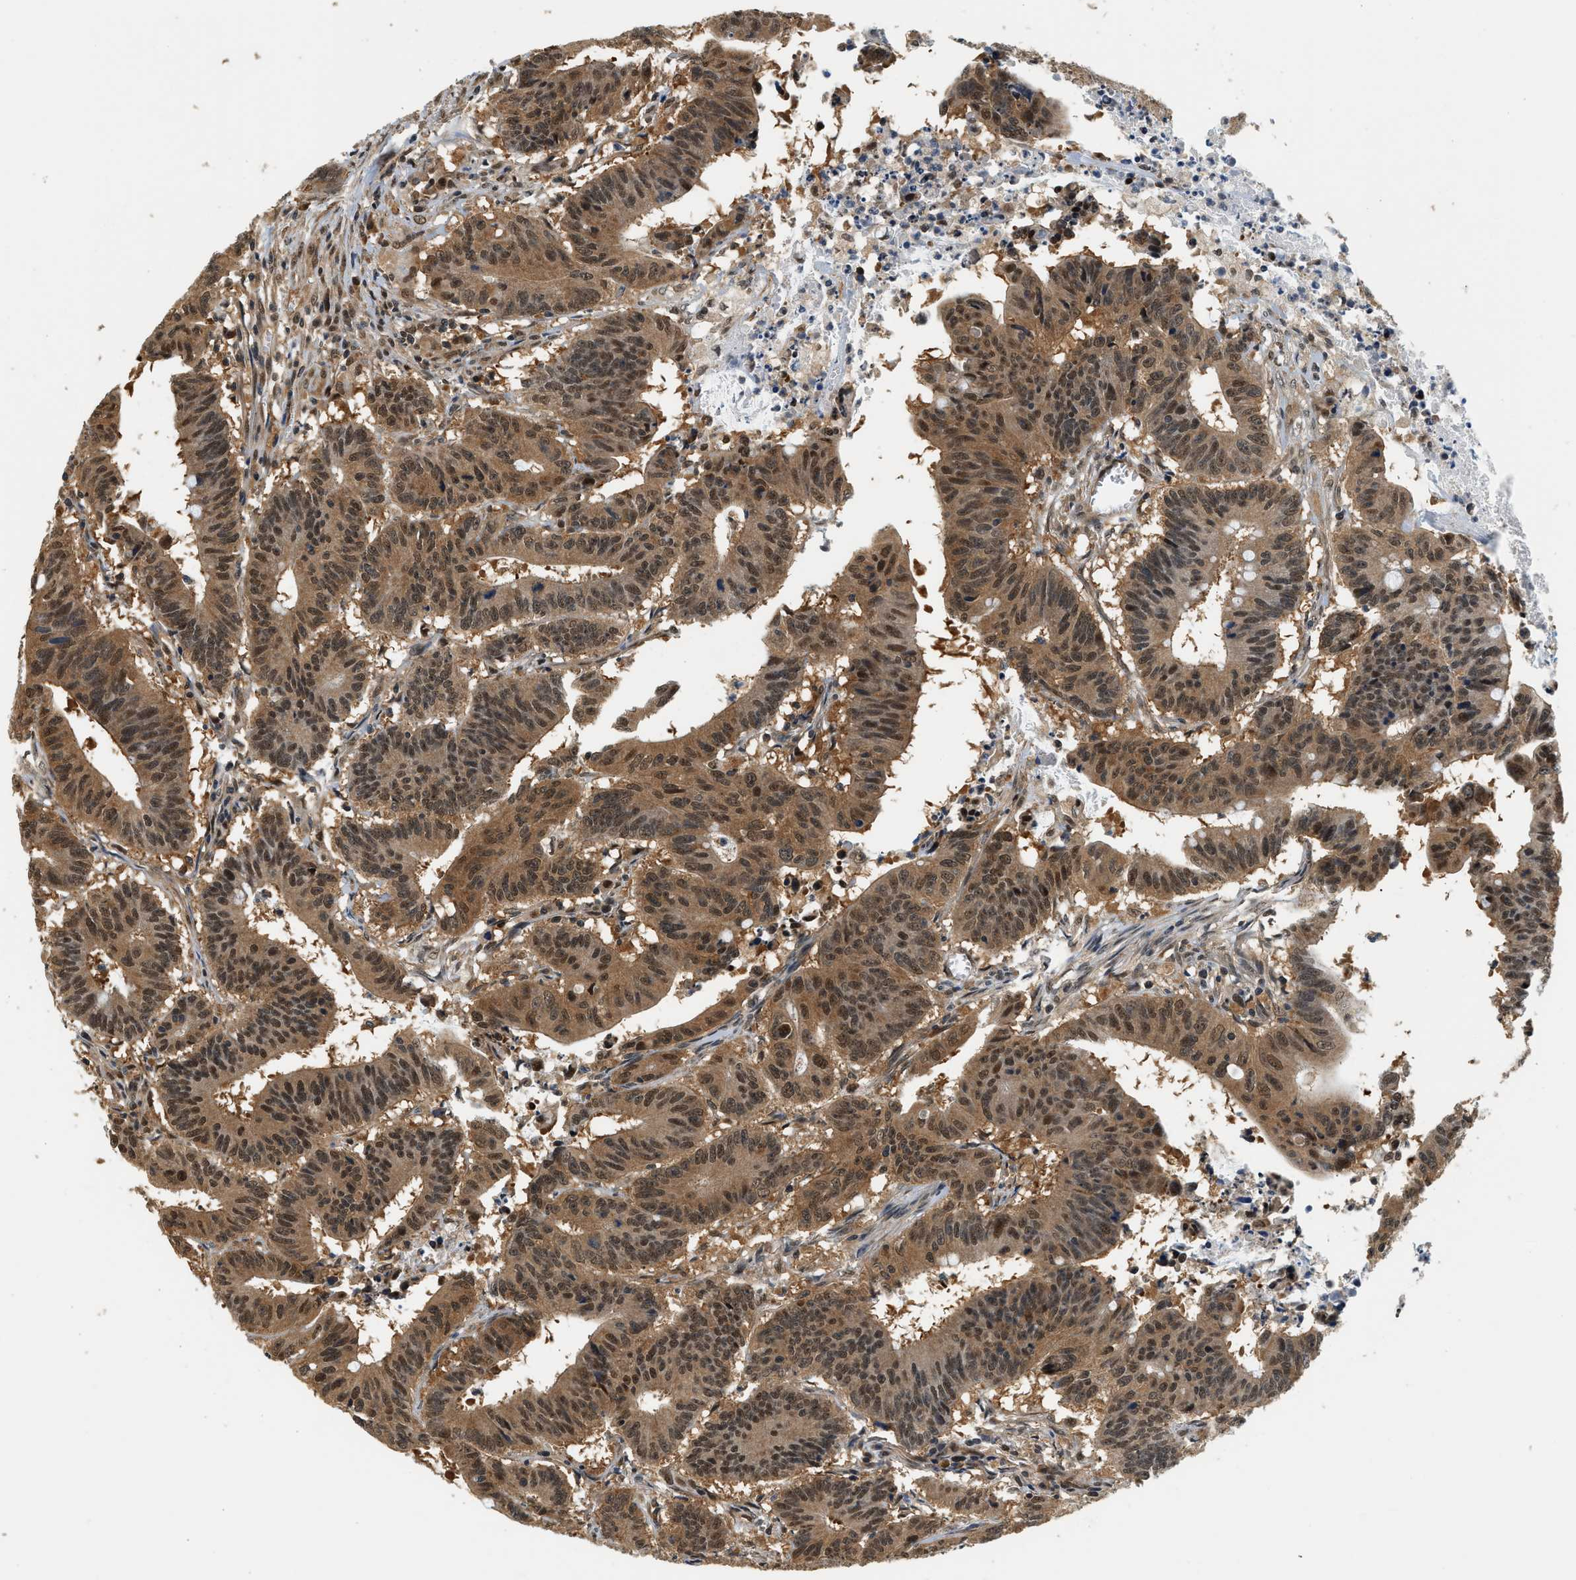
{"staining": {"intensity": "moderate", "quantity": ">75%", "location": "cytoplasmic/membranous"}, "tissue": "colorectal cancer", "cell_type": "Tumor cells", "image_type": "cancer", "snomed": [{"axis": "morphology", "description": "Adenocarcinoma, NOS"}, {"axis": "topography", "description": "Colon"}], "caption": "A photomicrograph of colorectal adenocarcinoma stained for a protein exhibits moderate cytoplasmic/membranous brown staining in tumor cells.", "gene": "PSMD3", "patient": {"sex": "male", "age": 45}}